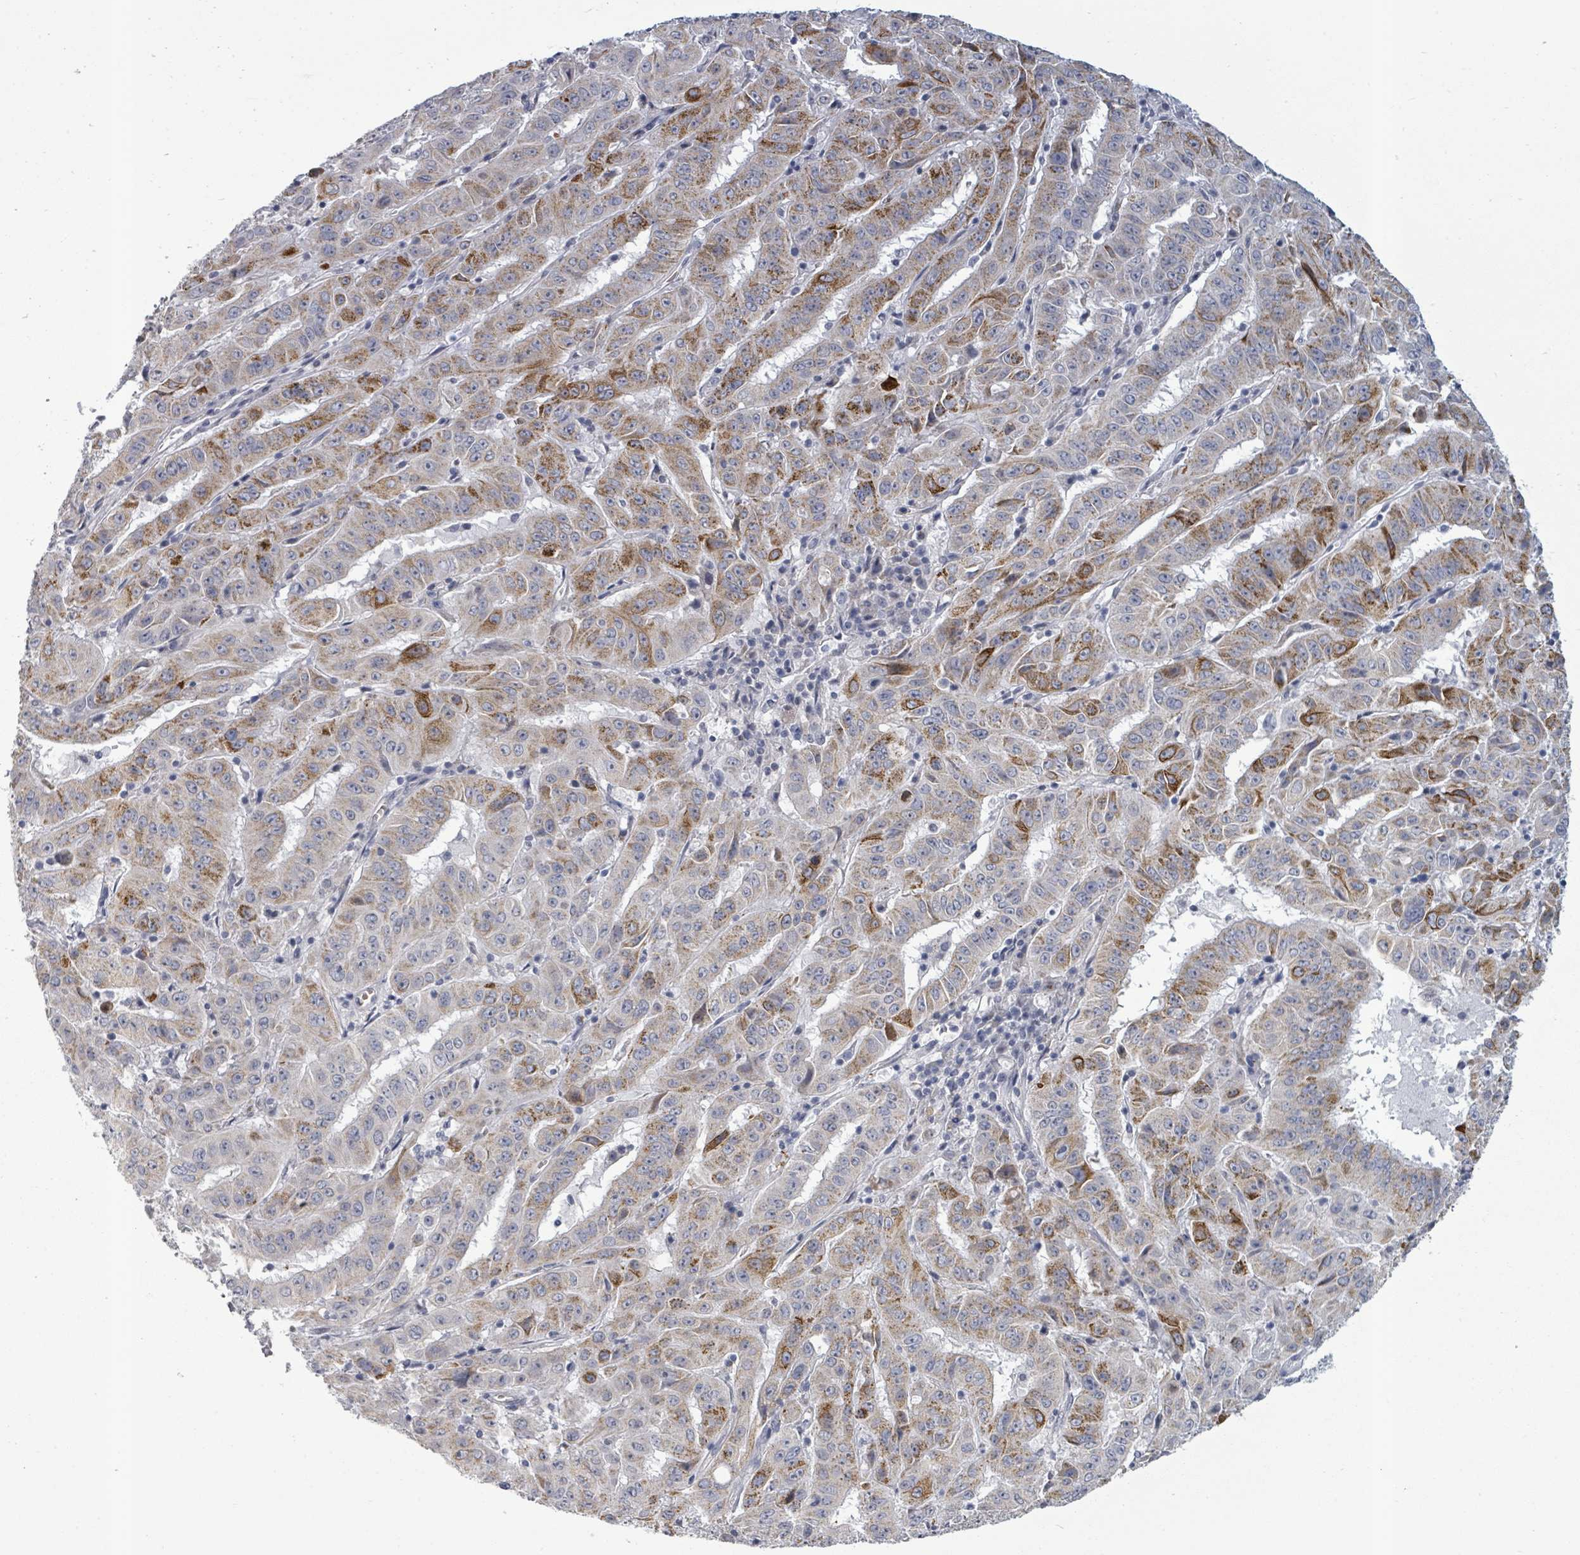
{"staining": {"intensity": "moderate", "quantity": "25%-75%", "location": "cytoplasmic/membranous"}, "tissue": "pancreatic cancer", "cell_type": "Tumor cells", "image_type": "cancer", "snomed": [{"axis": "morphology", "description": "Adenocarcinoma, NOS"}, {"axis": "topography", "description": "Pancreas"}], "caption": "The image exhibits a brown stain indicating the presence of a protein in the cytoplasmic/membranous of tumor cells in adenocarcinoma (pancreatic).", "gene": "PTPN20", "patient": {"sex": "male", "age": 63}}